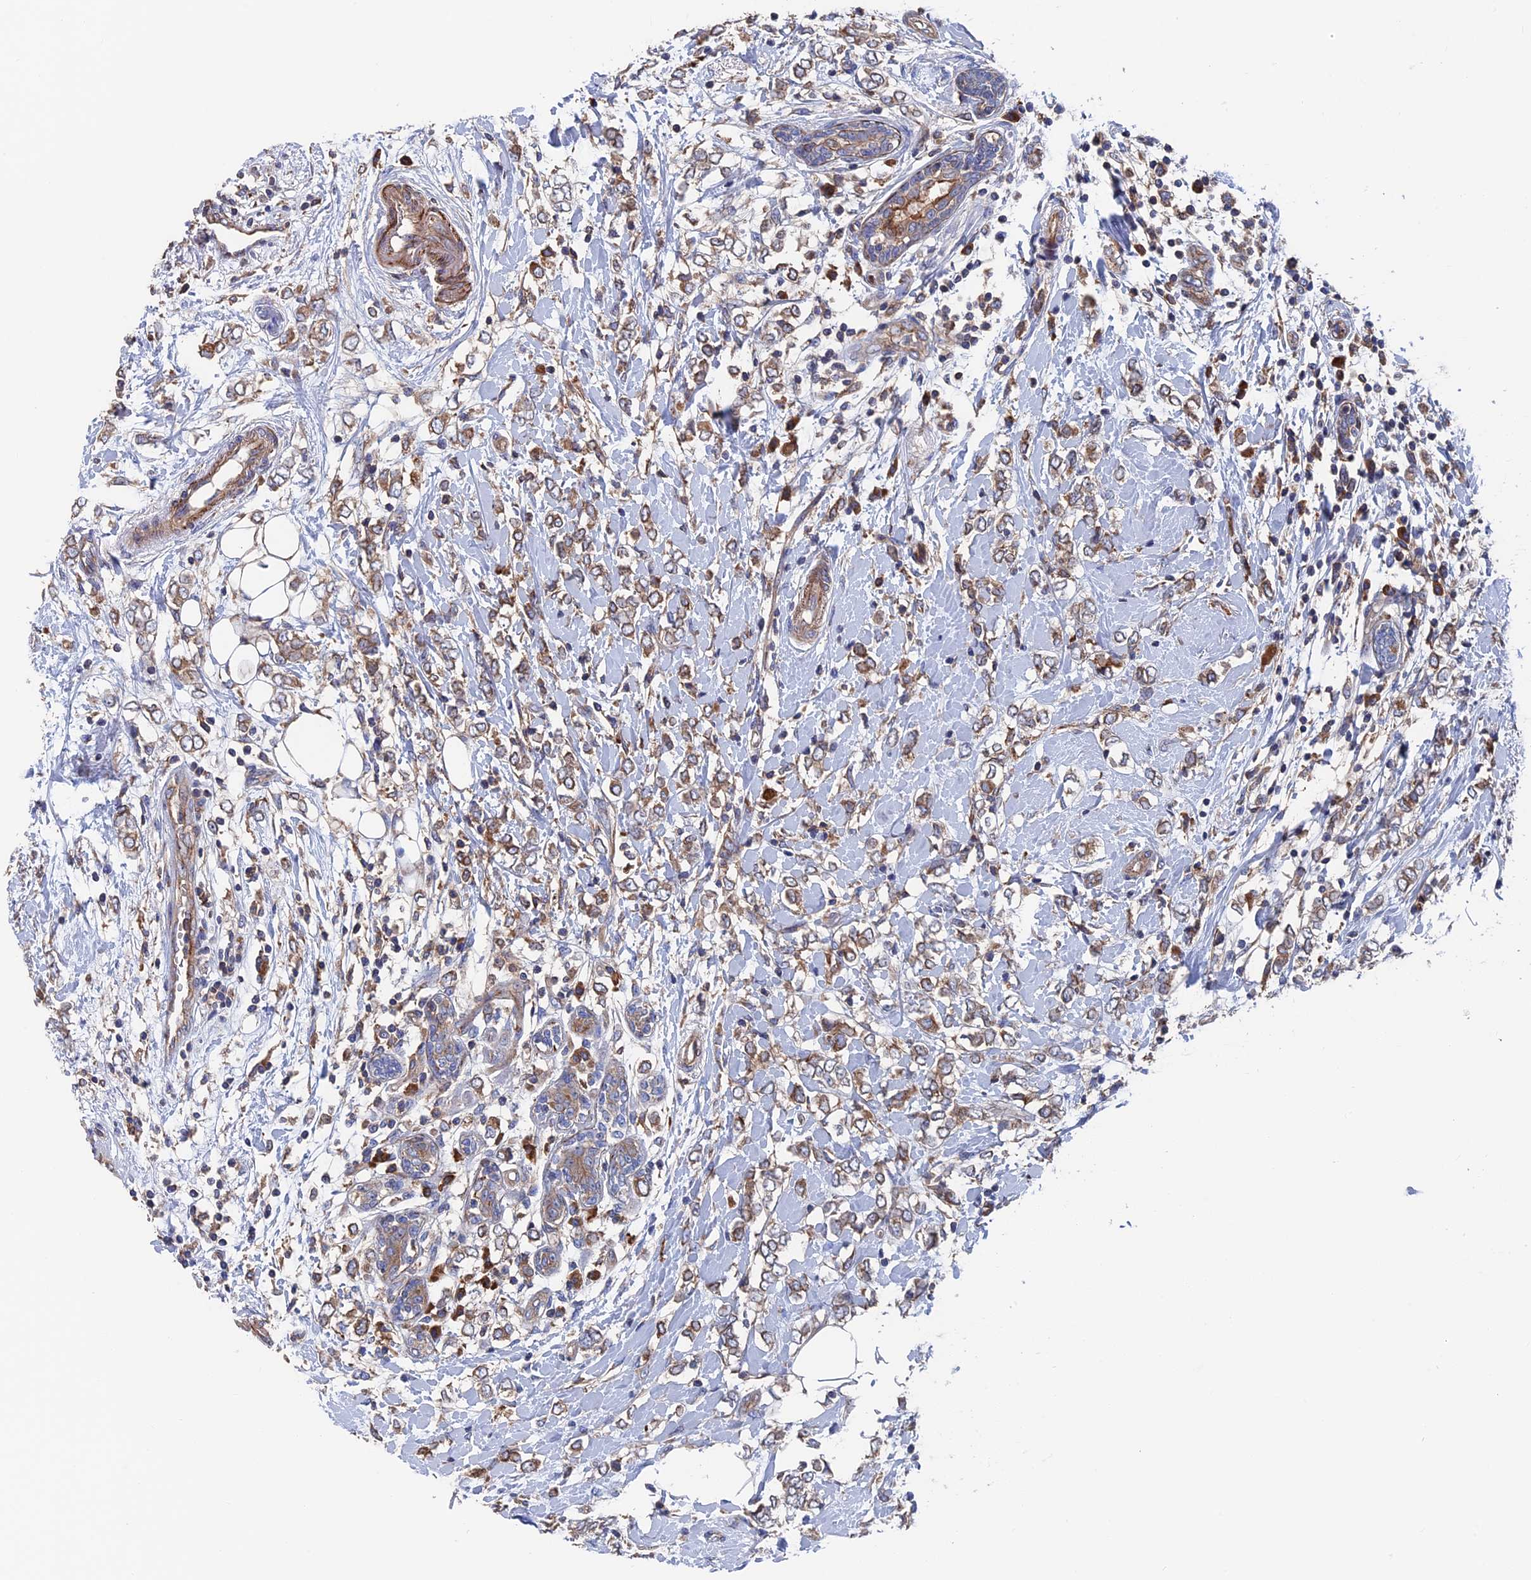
{"staining": {"intensity": "moderate", "quantity": ">75%", "location": "cytoplasmic/membranous"}, "tissue": "breast cancer", "cell_type": "Tumor cells", "image_type": "cancer", "snomed": [{"axis": "morphology", "description": "Normal tissue, NOS"}, {"axis": "morphology", "description": "Lobular carcinoma"}, {"axis": "topography", "description": "Breast"}], "caption": "This is a photomicrograph of immunohistochemistry staining of breast lobular carcinoma, which shows moderate staining in the cytoplasmic/membranous of tumor cells.", "gene": "DNAJC3", "patient": {"sex": "female", "age": 47}}